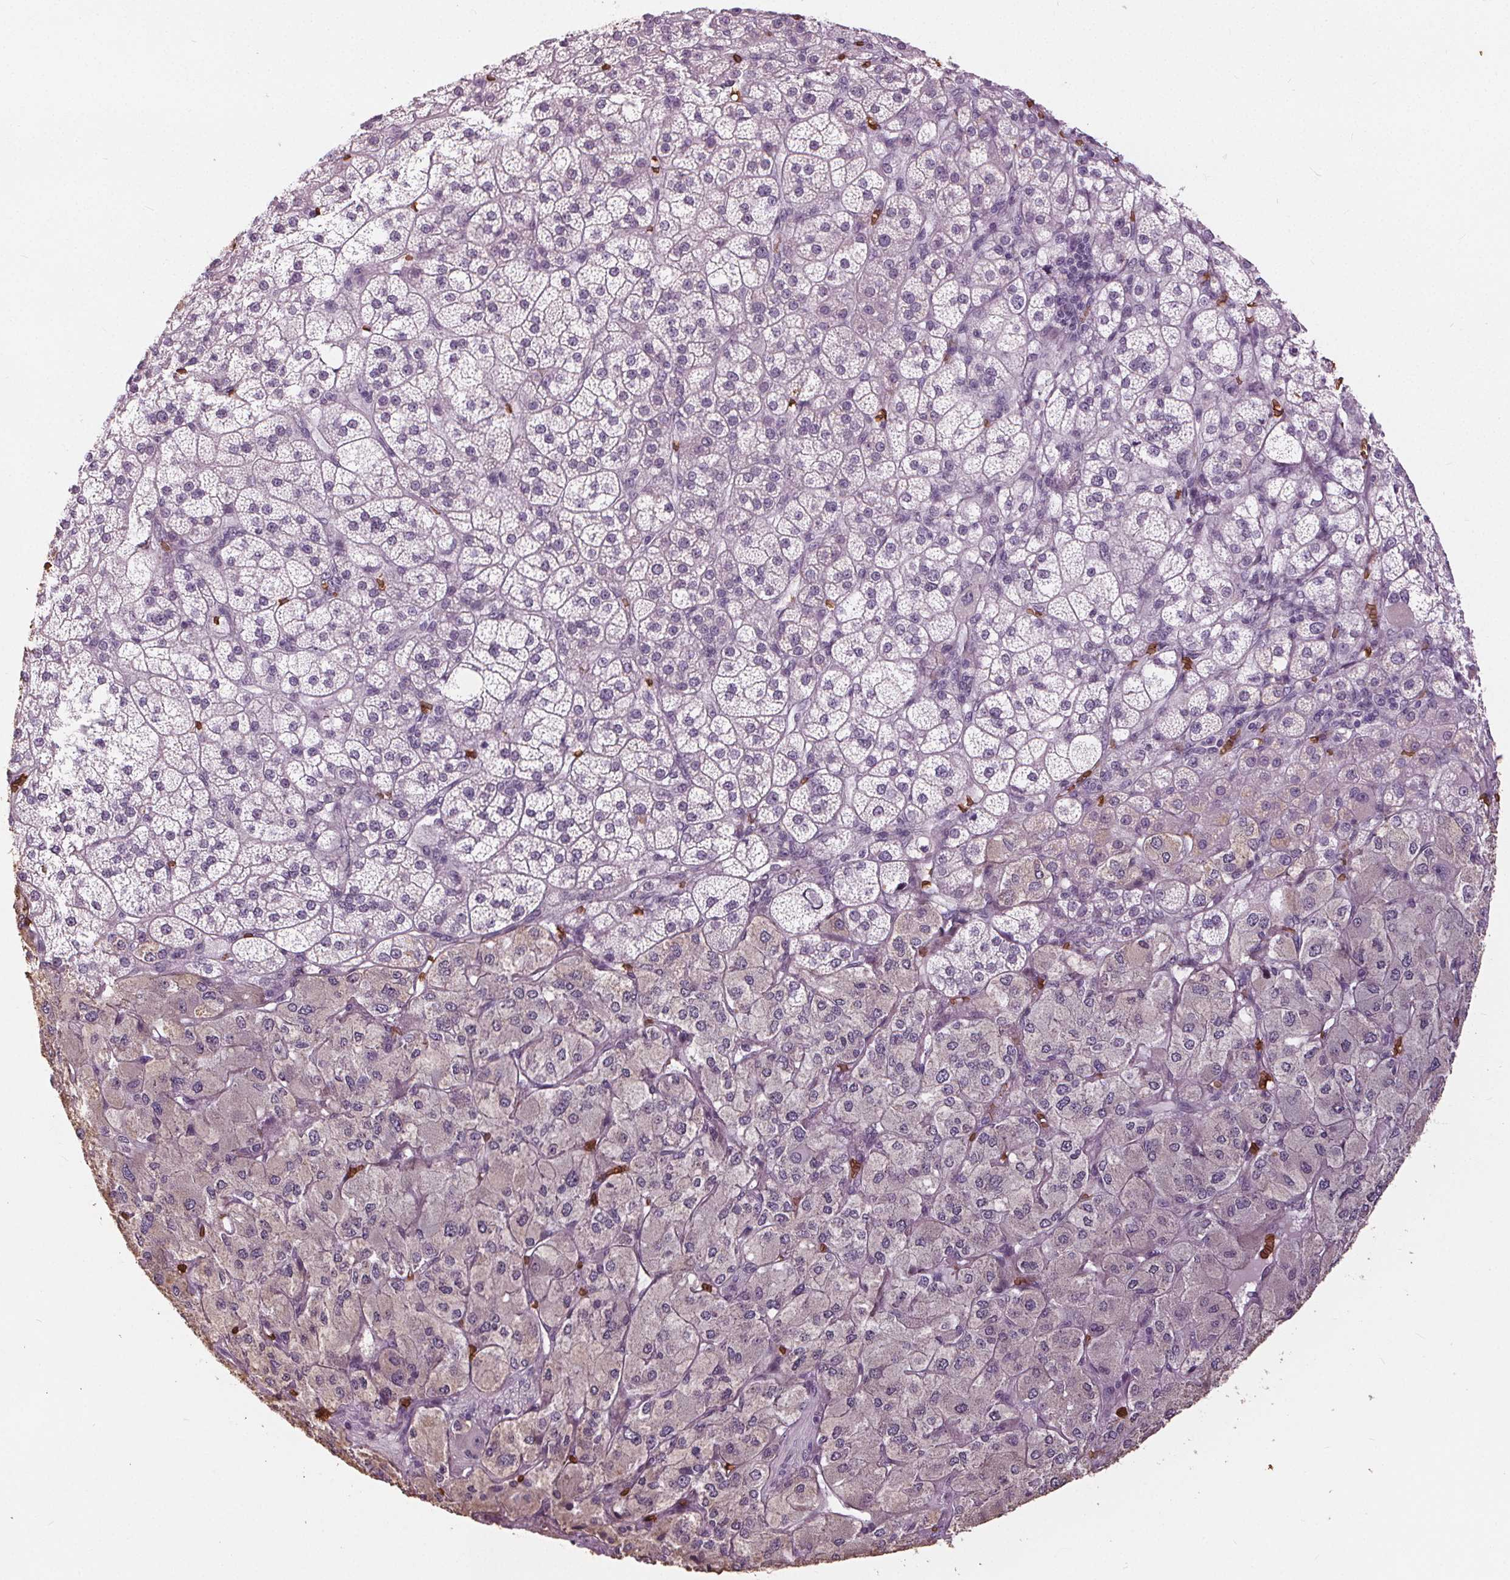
{"staining": {"intensity": "negative", "quantity": "none", "location": "none"}, "tissue": "adrenal gland", "cell_type": "Glandular cells", "image_type": "normal", "snomed": [{"axis": "morphology", "description": "Normal tissue, NOS"}, {"axis": "topography", "description": "Adrenal gland"}], "caption": "Protein analysis of benign adrenal gland demonstrates no significant staining in glandular cells. (Stains: DAB IHC with hematoxylin counter stain, Microscopy: brightfield microscopy at high magnification).", "gene": "SLC4A1", "patient": {"sex": "female", "age": 60}}